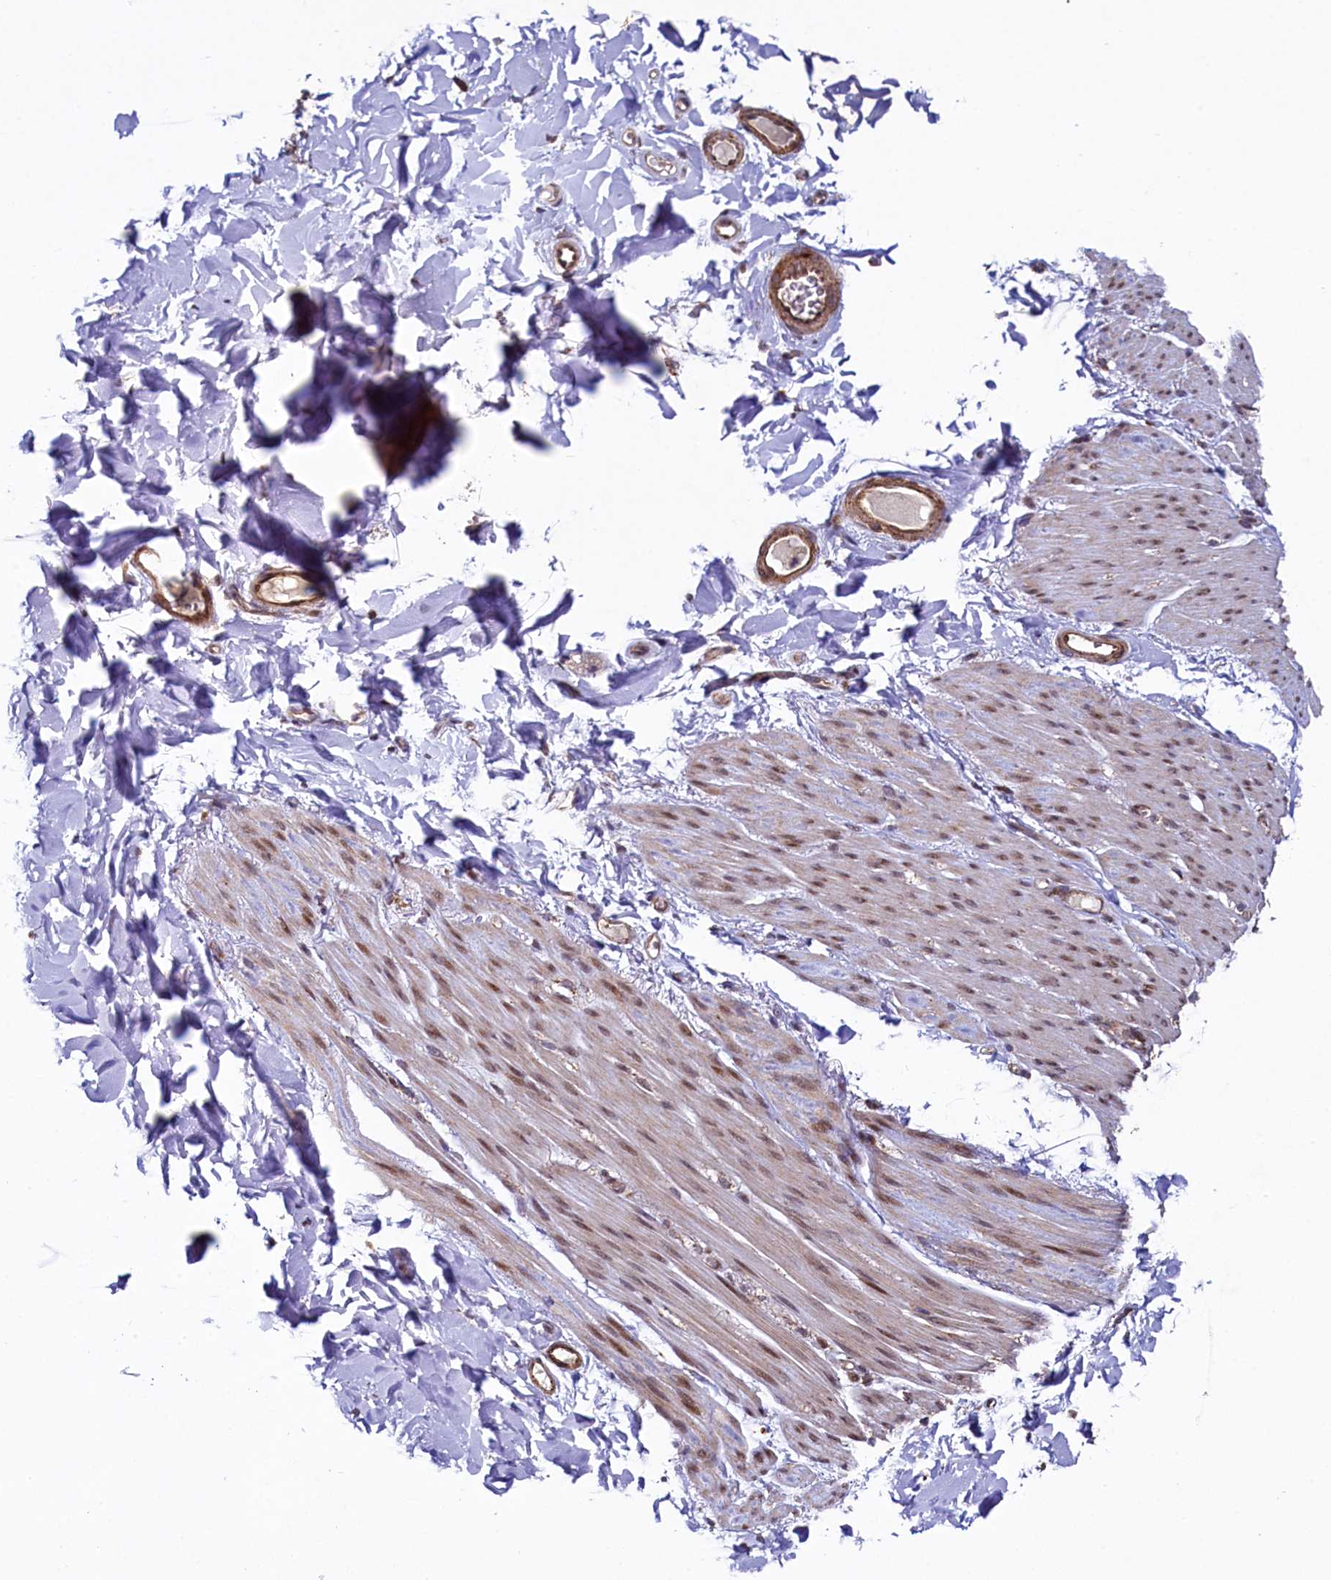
{"staining": {"intensity": "negative", "quantity": "none", "location": "none"}, "tissue": "adipose tissue", "cell_type": "Adipocytes", "image_type": "normal", "snomed": [{"axis": "morphology", "description": "Normal tissue, NOS"}, {"axis": "topography", "description": "Colon"}, {"axis": "topography", "description": "Peripheral nerve tissue"}], "caption": "A photomicrograph of adipose tissue stained for a protein shows no brown staining in adipocytes. The staining was performed using DAB to visualize the protein expression in brown, while the nuclei were stained in blue with hematoxylin (Magnification: 20x).", "gene": "ZNF577", "patient": {"sex": "female", "age": 61}}